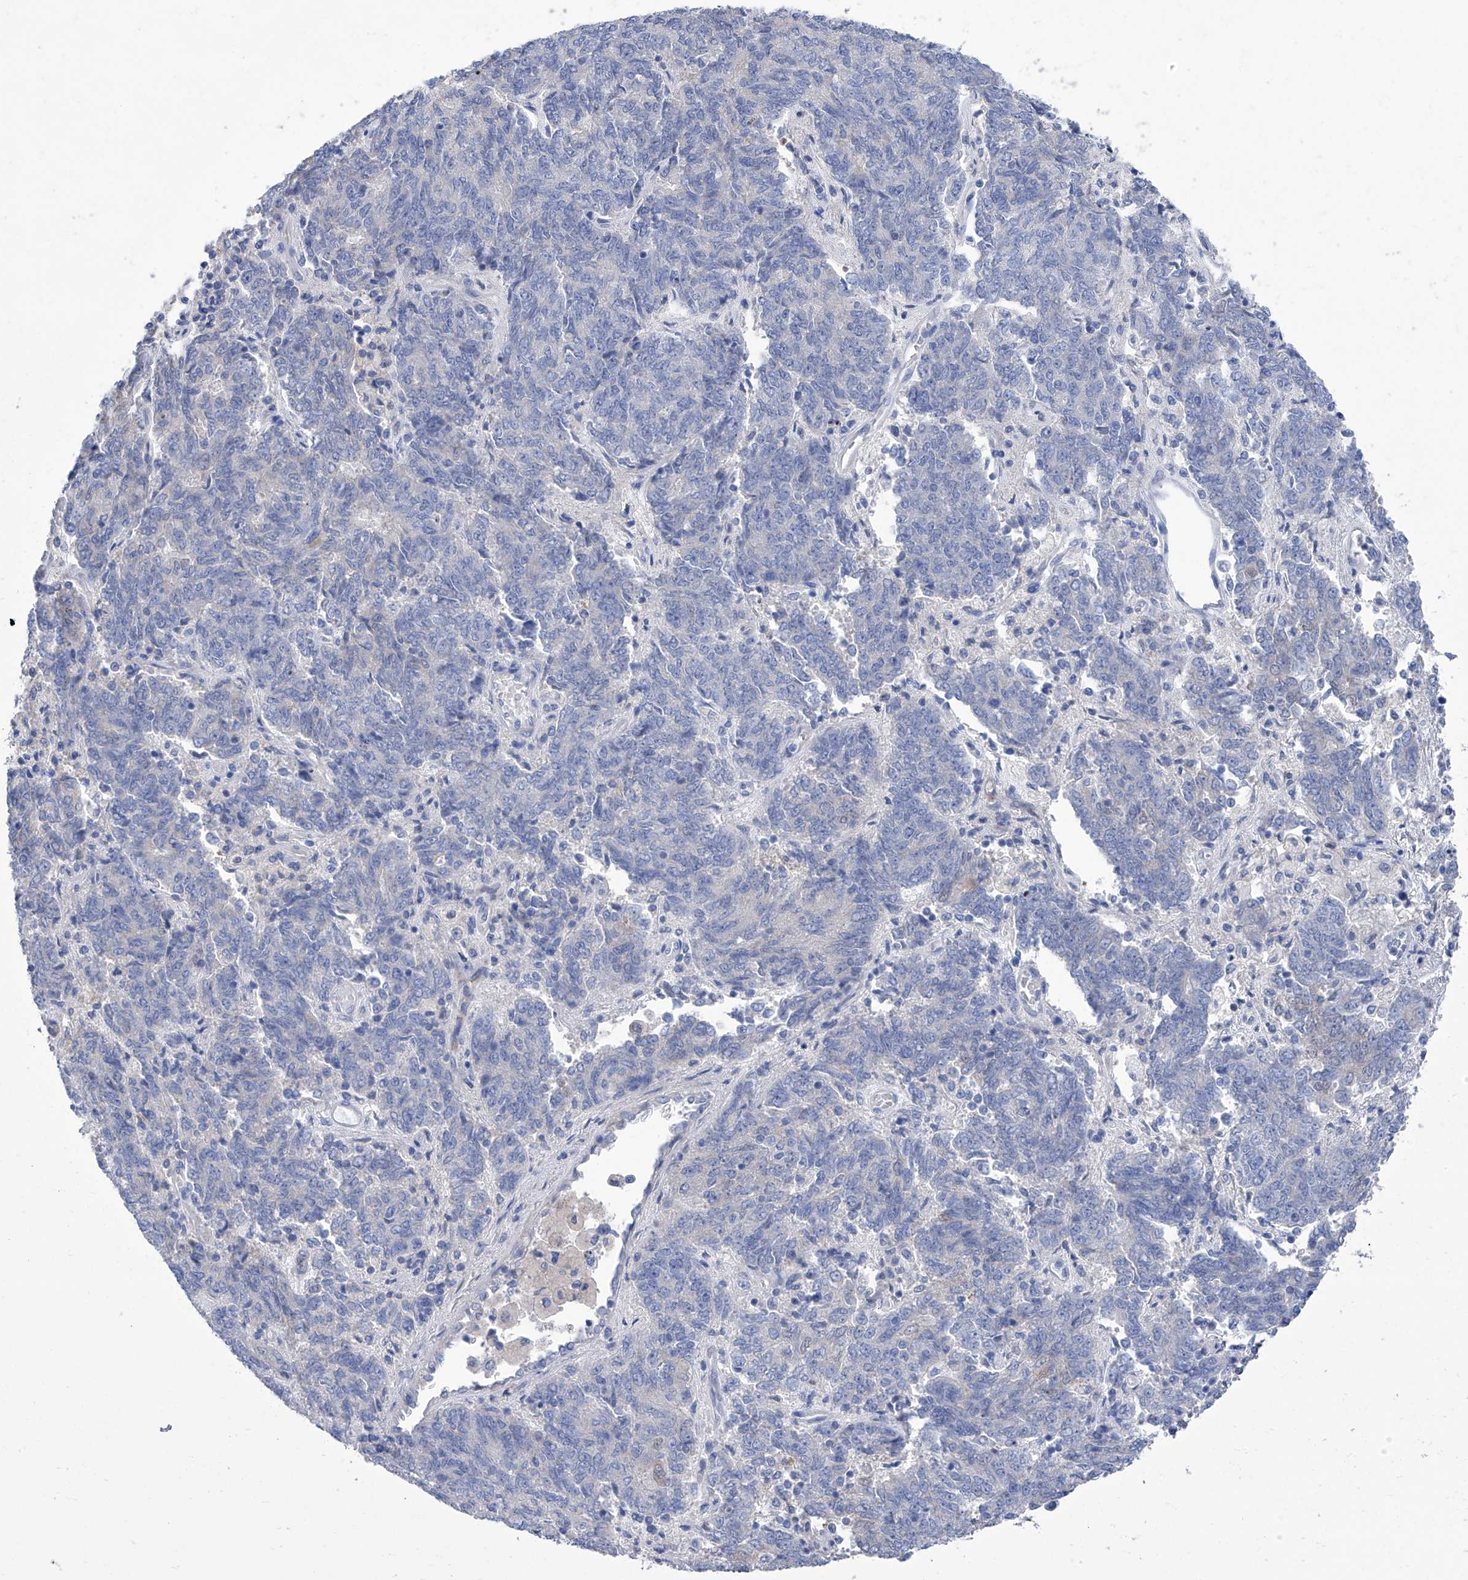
{"staining": {"intensity": "negative", "quantity": "none", "location": "none"}, "tissue": "endometrial cancer", "cell_type": "Tumor cells", "image_type": "cancer", "snomed": [{"axis": "morphology", "description": "Adenocarcinoma, NOS"}, {"axis": "topography", "description": "Endometrium"}], "caption": "A high-resolution micrograph shows immunohistochemistry (IHC) staining of endometrial adenocarcinoma, which shows no significant positivity in tumor cells.", "gene": "SMS", "patient": {"sex": "female", "age": 80}}